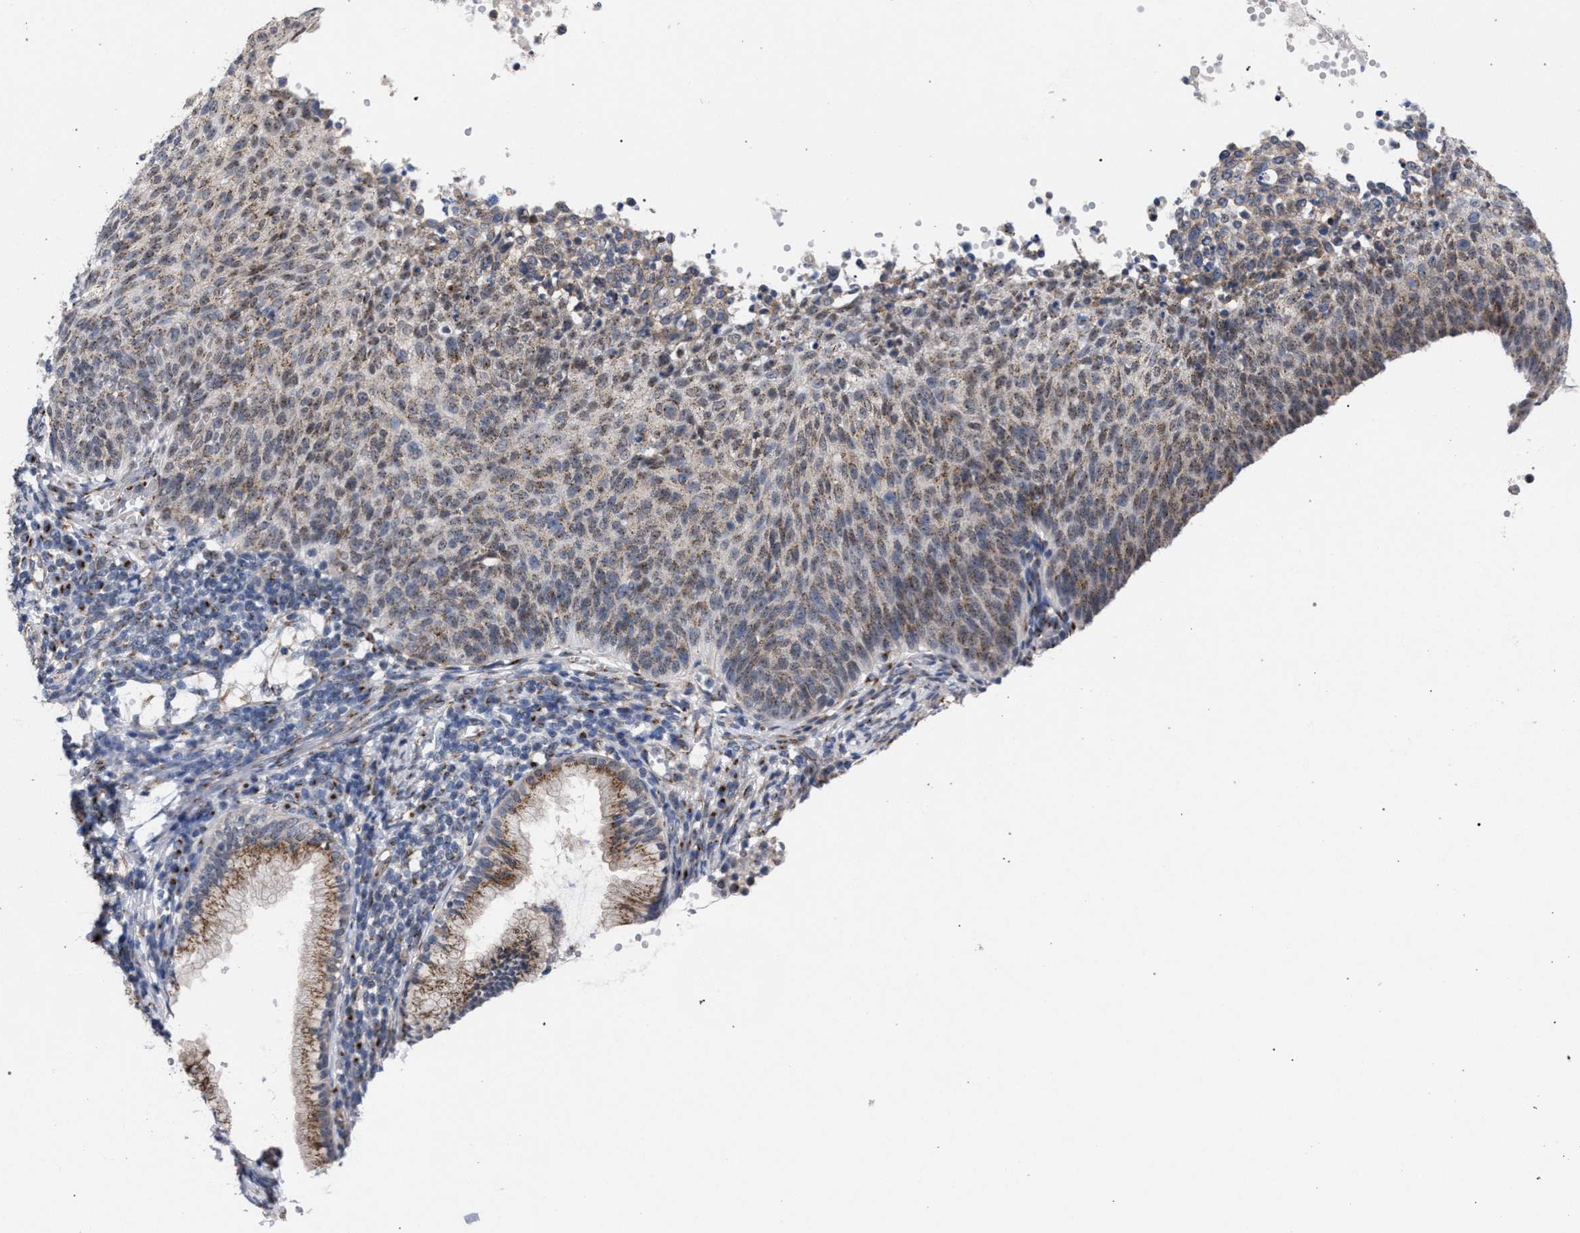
{"staining": {"intensity": "moderate", "quantity": ">75%", "location": "cytoplasmic/membranous"}, "tissue": "cervical cancer", "cell_type": "Tumor cells", "image_type": "cancer", "snomed": [{"axis": "morphology", "description": "Squamous cell carcinoma, NOS"}, {"axis": "topography", "description": "Cervix"}], "caption": "Immunohistochemistry (IHC) of cervical cancer (squamous cell carcinoma) reveals medium levels of moderate cytoplasmic/membranous positivity in approximately >75% of tumor cells.", "gene": "GOLGA2", "patient": {"sex": "female", "age": 70}}